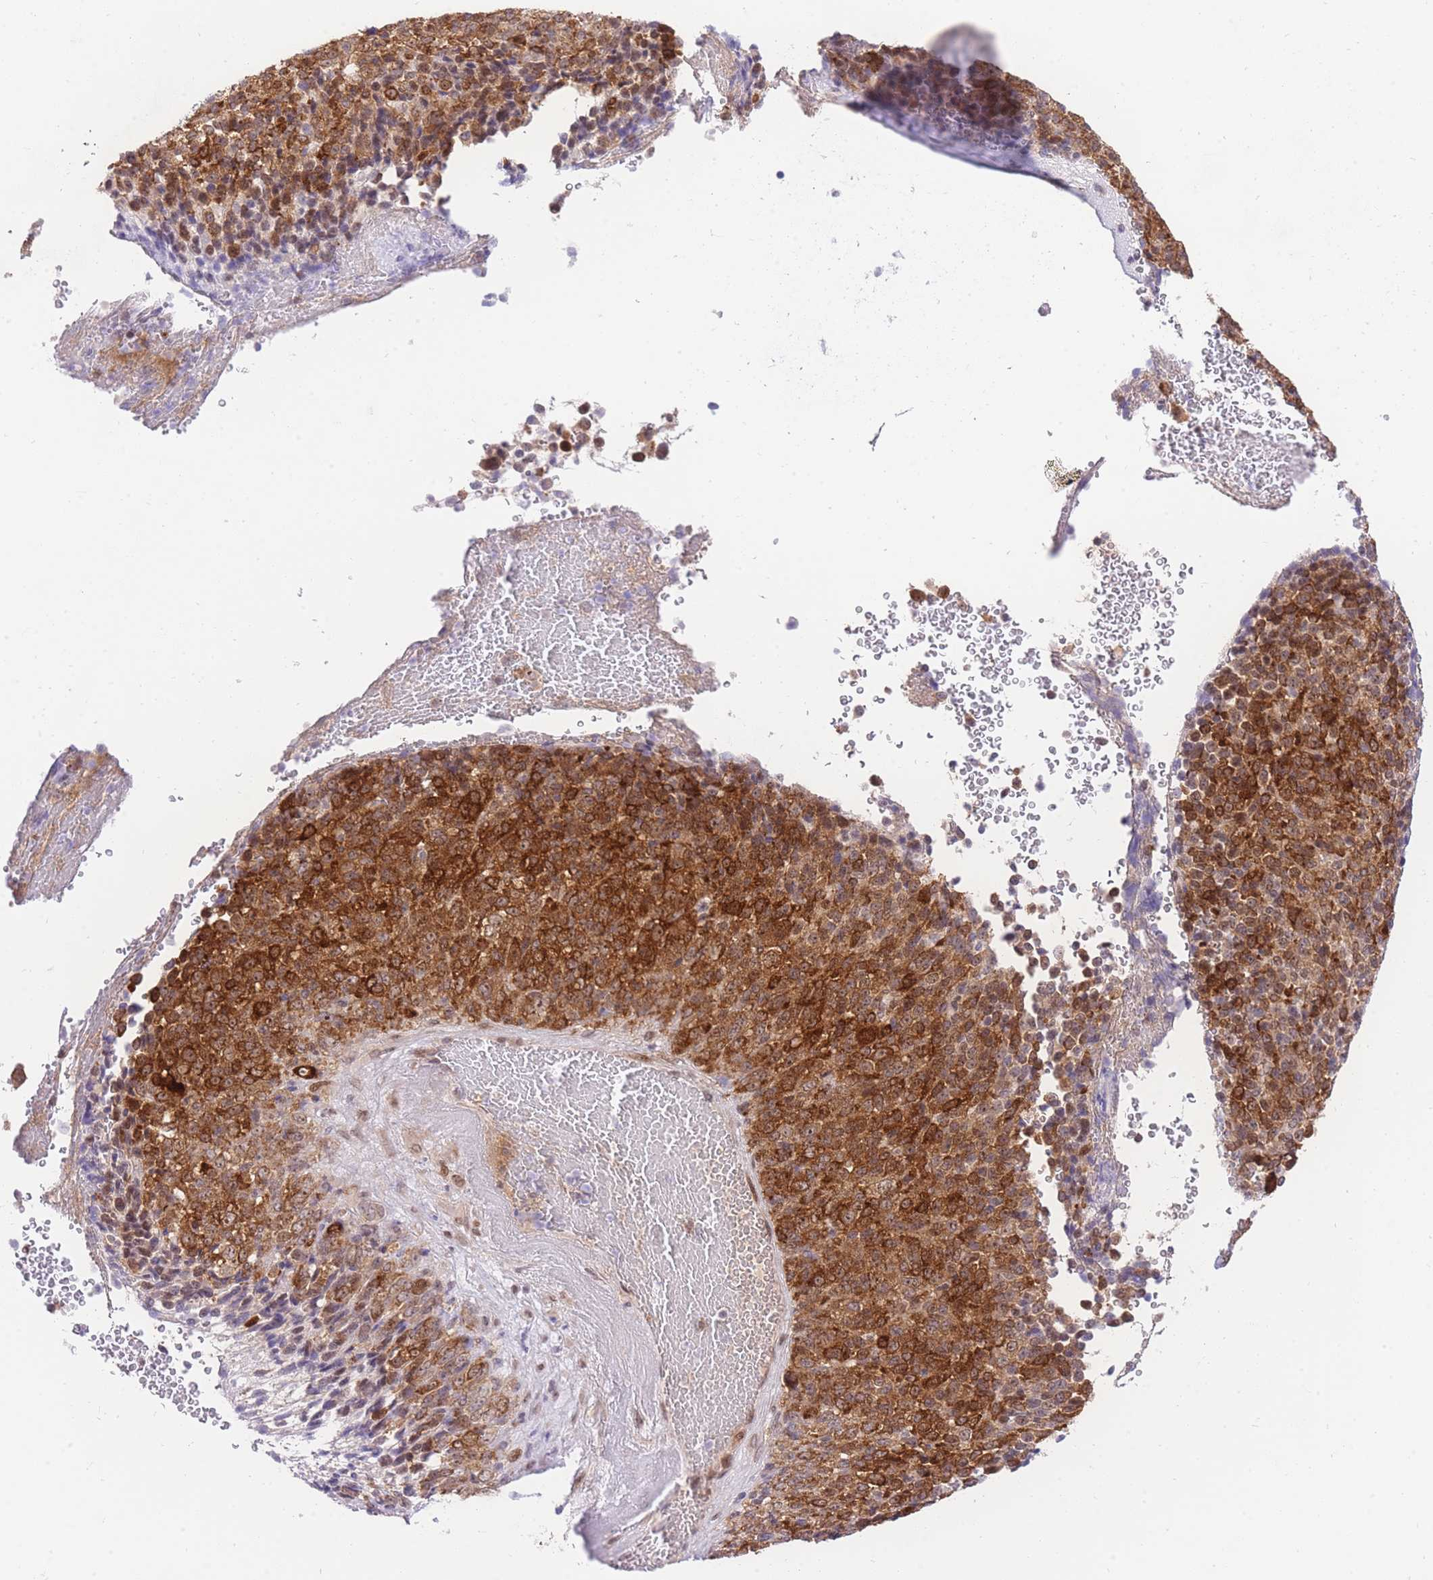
{"staining": {"intensity": "moderate", "quantity": ">75%", "location": "cytoplasmic/membranous"}, "tissue": "melanoma", "cell_type": "Tumor cells", "image_type": "cancer", "snomed": [{"axis": "morphology", "description": "Malignant melanoma, Metastatic site"}, {"axis": "topography", "description": "Brain"}], "caption": "High-power microscopy captured an immunohistochemistry (IHC) image of malignant melanoma (metastatic site), revealing moderate cytoplasmic/membranous expression in approximately >75% of tumor cells.", "gene": "STK39", "patient": {"sex": "female", "age": 56}}